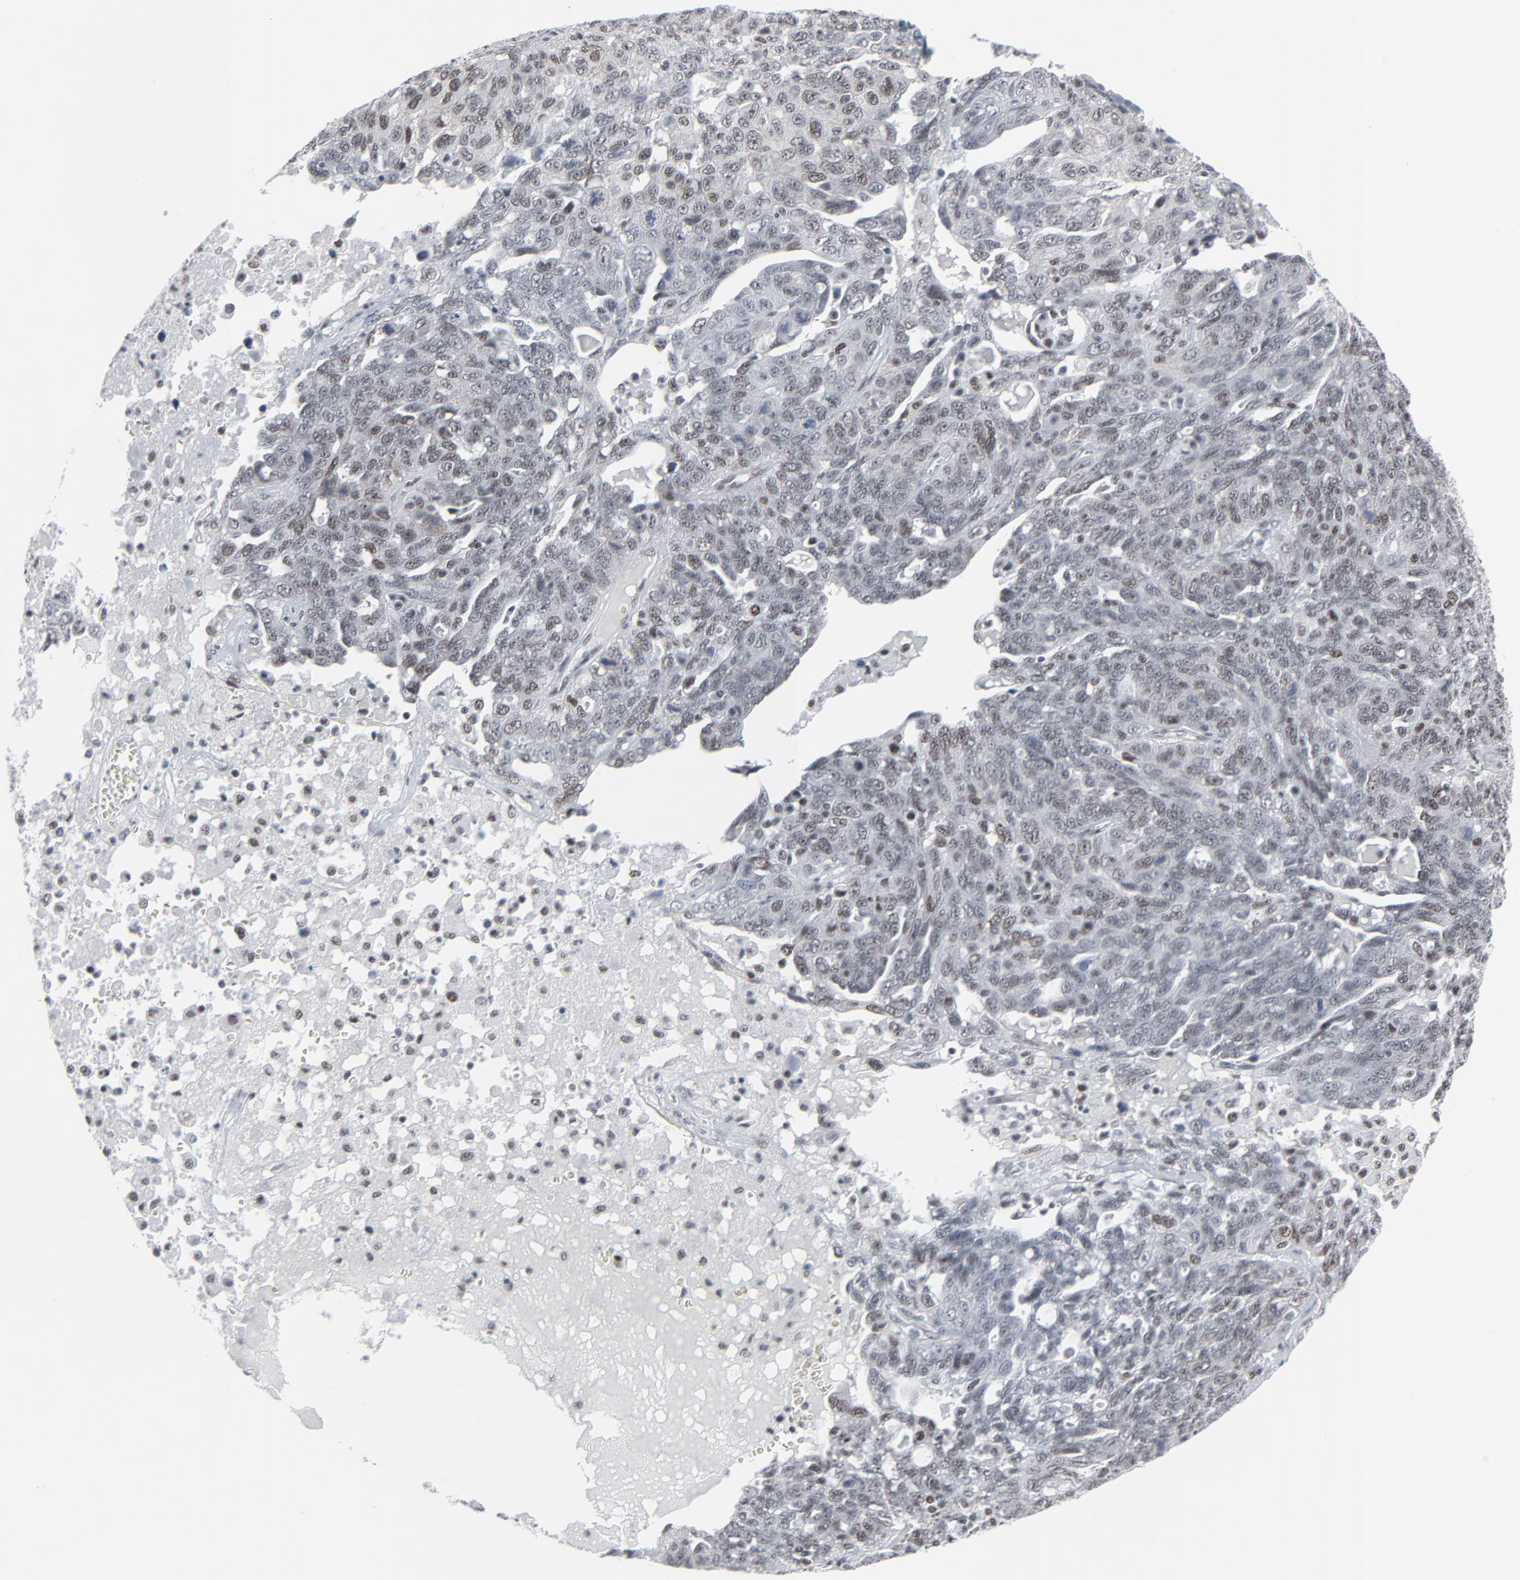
{"staining": {"intensity": "weak", "quantity": "<25%", "location": "nuclear"}, "tissue": "ovarian cancer", "cell_type": "Tumor cells", "image_type": "cancer", "snomed": [{"axis": "morphology", "description": "Cystadenocarcinoma, serous, NOS"}, {"axis": "topography", "description": "Ovary"}], "caption": "Tumor cells show no significant staining in ovarian cancer. The staining was performed using DAB to visualize the protein expression in brown, while the nuclei were stained in blue with hematoxylin (Magnification: 20x).", "gene": "FBXO28", "patient": {"sex": "female", "age": 71}}